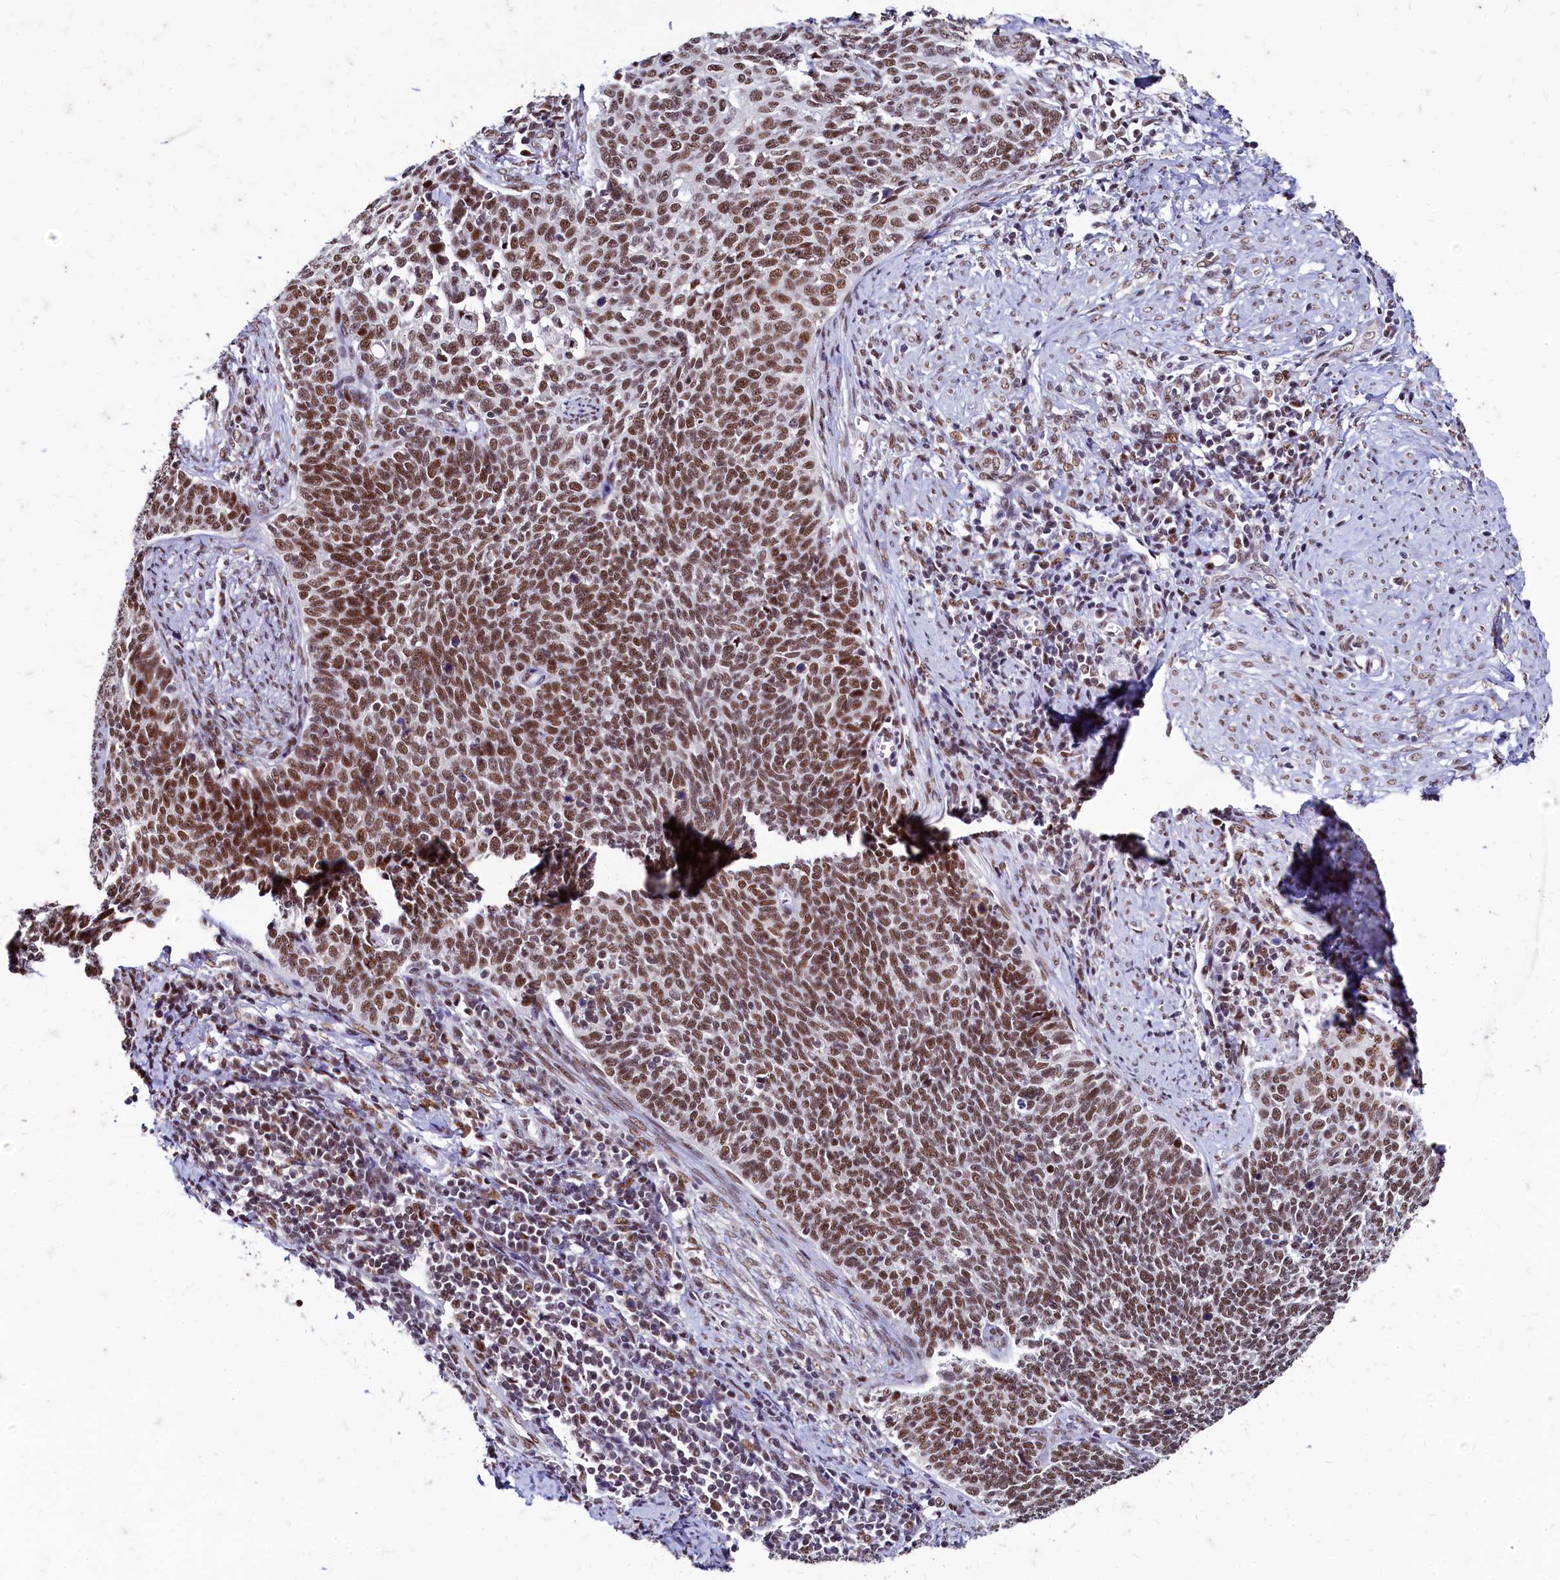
{"staining": {"intensity": "strong", "quantity": ">75%", "location": "nuclear"}, "tissue": "cervical cancer", "cell_type": "Tumor cells", "image_type": "cancer", "snomed": [{"axis": "morphology", "description": "Squamous cell carcinoma, NOS"}, {"axis": "topography", "description": "Cervix"}], "caption": "DAB immunohistochemical staining of human cervical cancer exhibits strong nuclear protein staining in approximately >75% of tumor cells. The protein is stained brown, and the nuclei are stained in blue (DAB (3,3'-diaminobenzidine) IHC with brightfield microscopy, high magnification).", "gene": "CPSF7", "patient": {"sex": "female", "age": 39}}